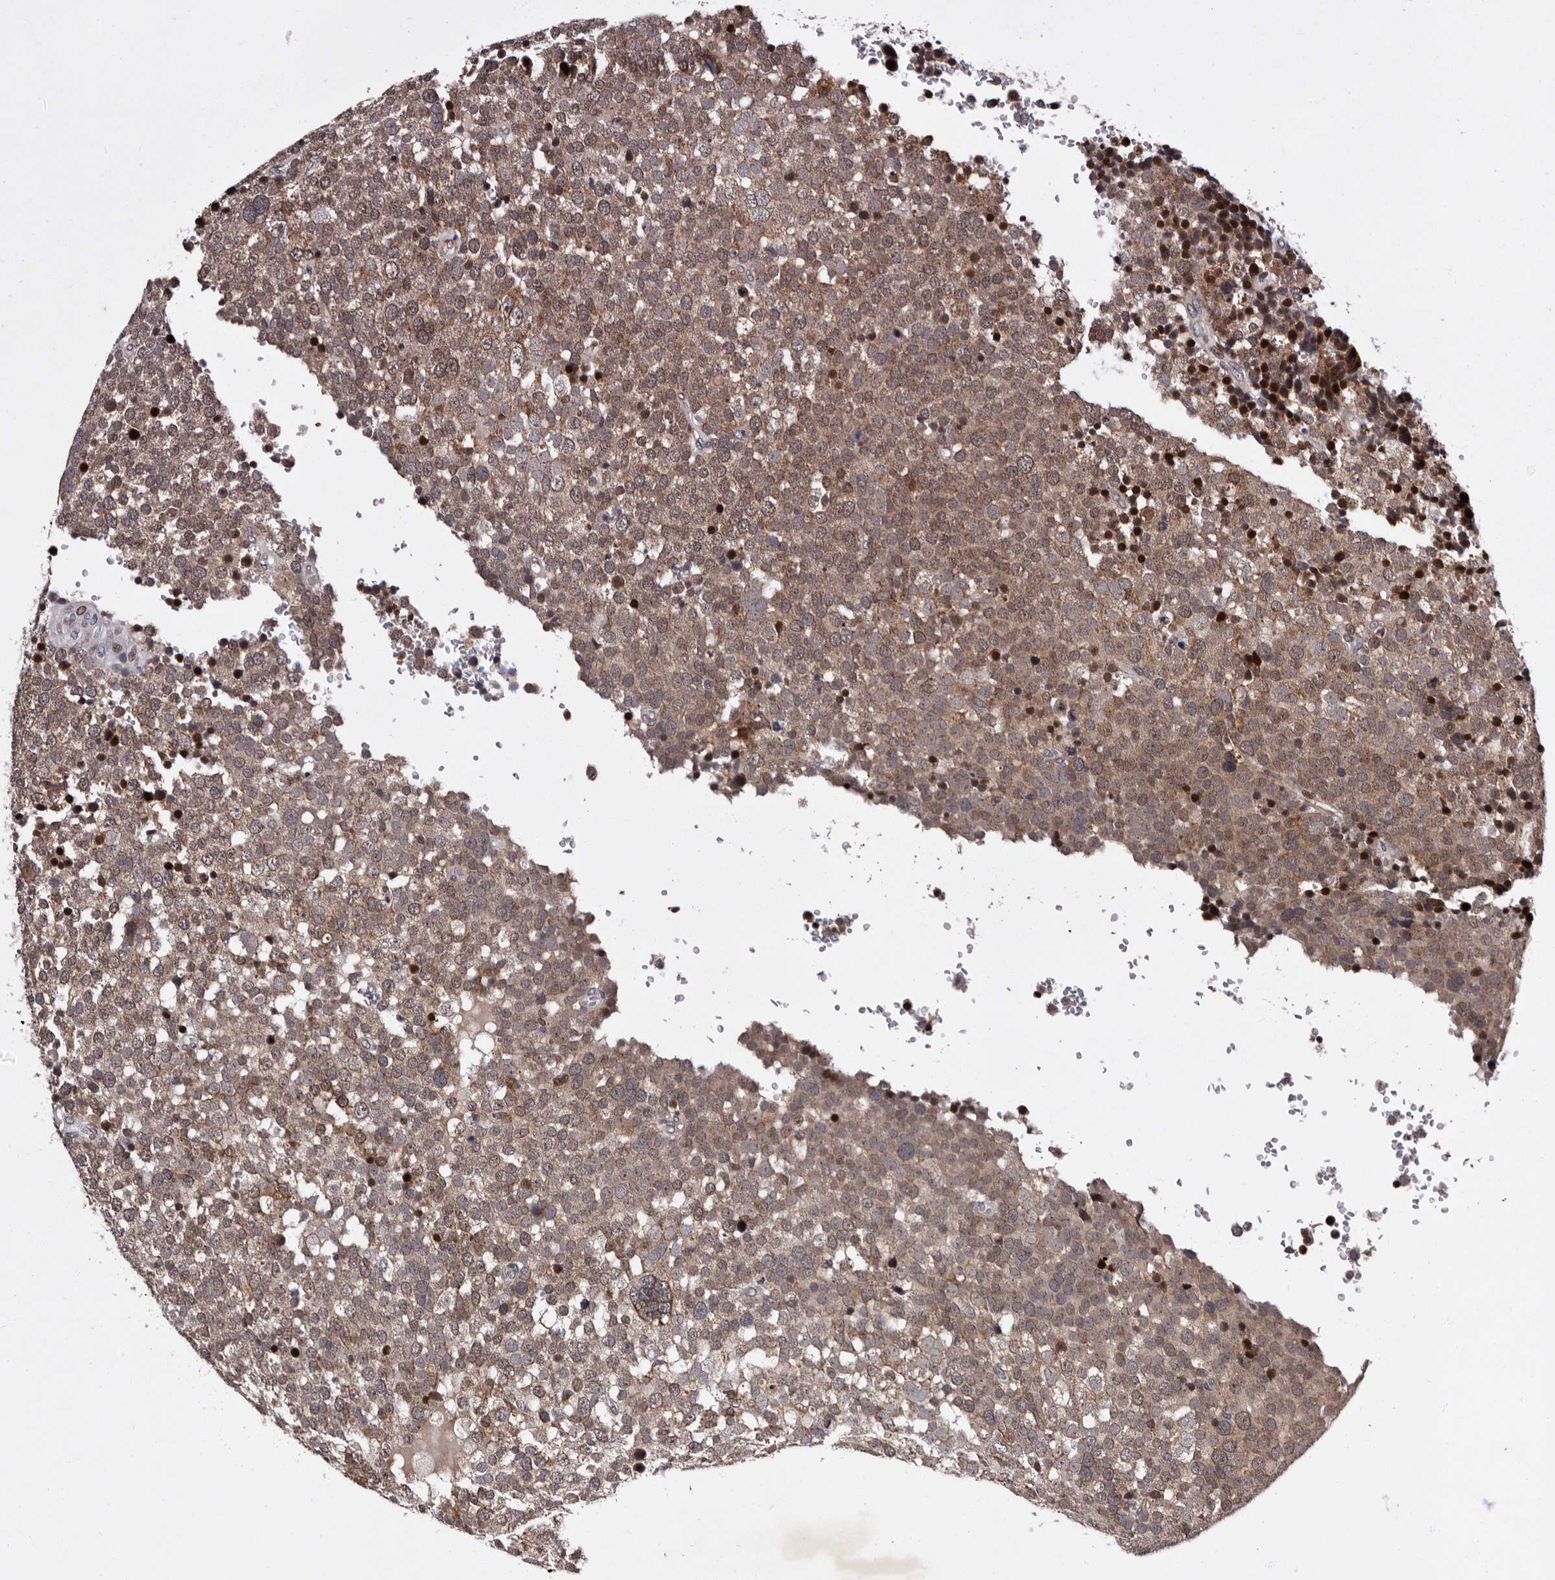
{"staining": {"intensity": "moderate", "quantity": ">75%", "location": "cytoplasmic/membranous"}, "tissue": "testis cancer", "cell_type": "Tumor cells", "image_type": "cancer", "snomed": [{"axis": "morphology", "description": "Seminoma, NOS"}, {"axis": "topography", "description": "Testis"}], "caption": "The immunohistochemical stain shows moderate cytoplasmic/membranous positivity in tumor cells of testis seminoma tissue.", "gene": "TNKS", "patient": {"sex": "male", "age": 71}}